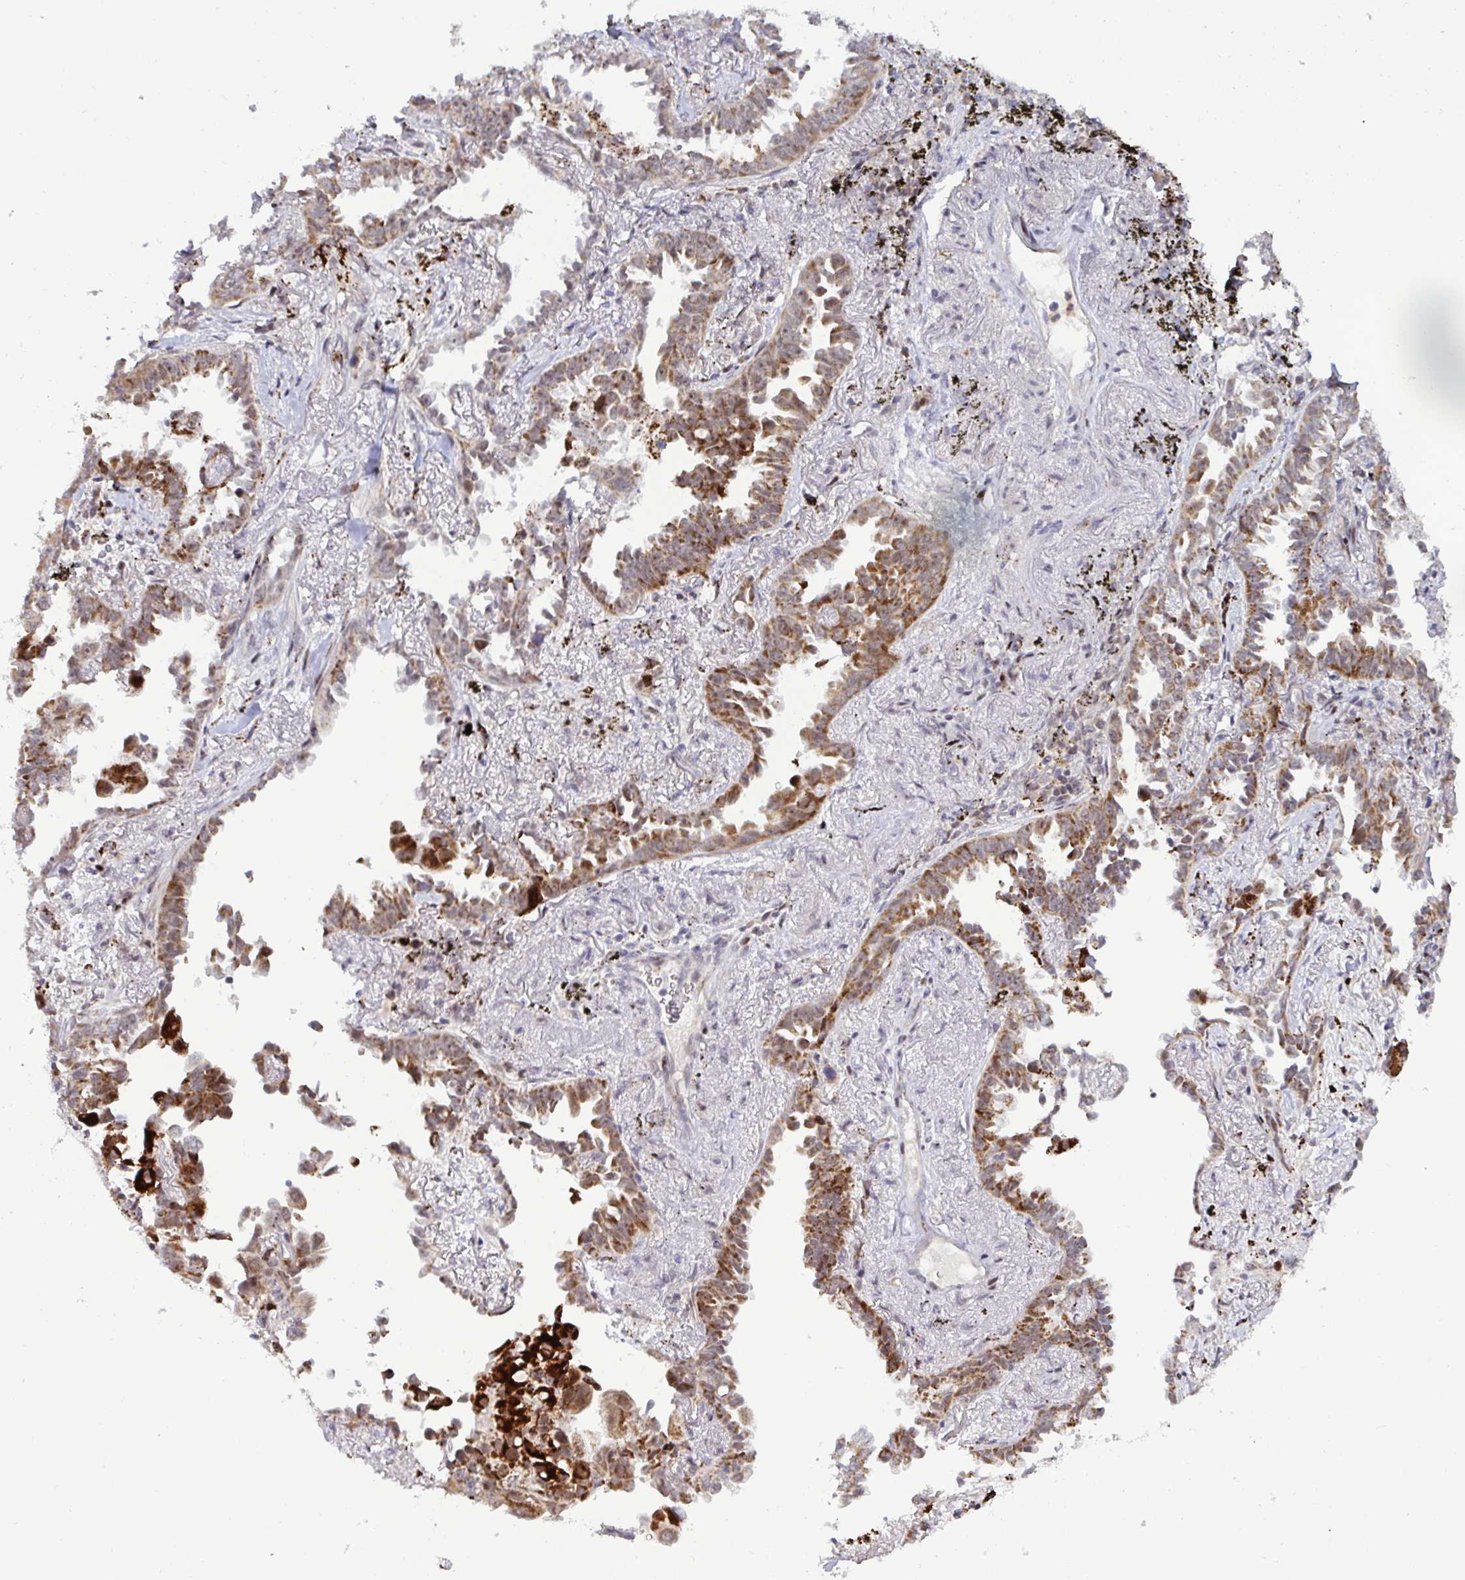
{"staining": {"intensity": "moderate", "quantity": ">75%", "location": "cytoplasmic/membranous"}, "tissue": "lung cancer", "cell_type": "Tumor cells", "image_type": "cancer", "snomed": [{"axis": "morphology", "description": "Adenocarcinoma, NOS"}, {"axis": "topography", "description": "Lung"}], "caption": "Immunohistochemical staining of human lung adenocarcinoma demonstrates medium levels of moderate cytoplasmic/membranous staining in about >75% of tumor cells.", "gene": "DZIP1", "patient": {"sex": "male", "age": 68}}